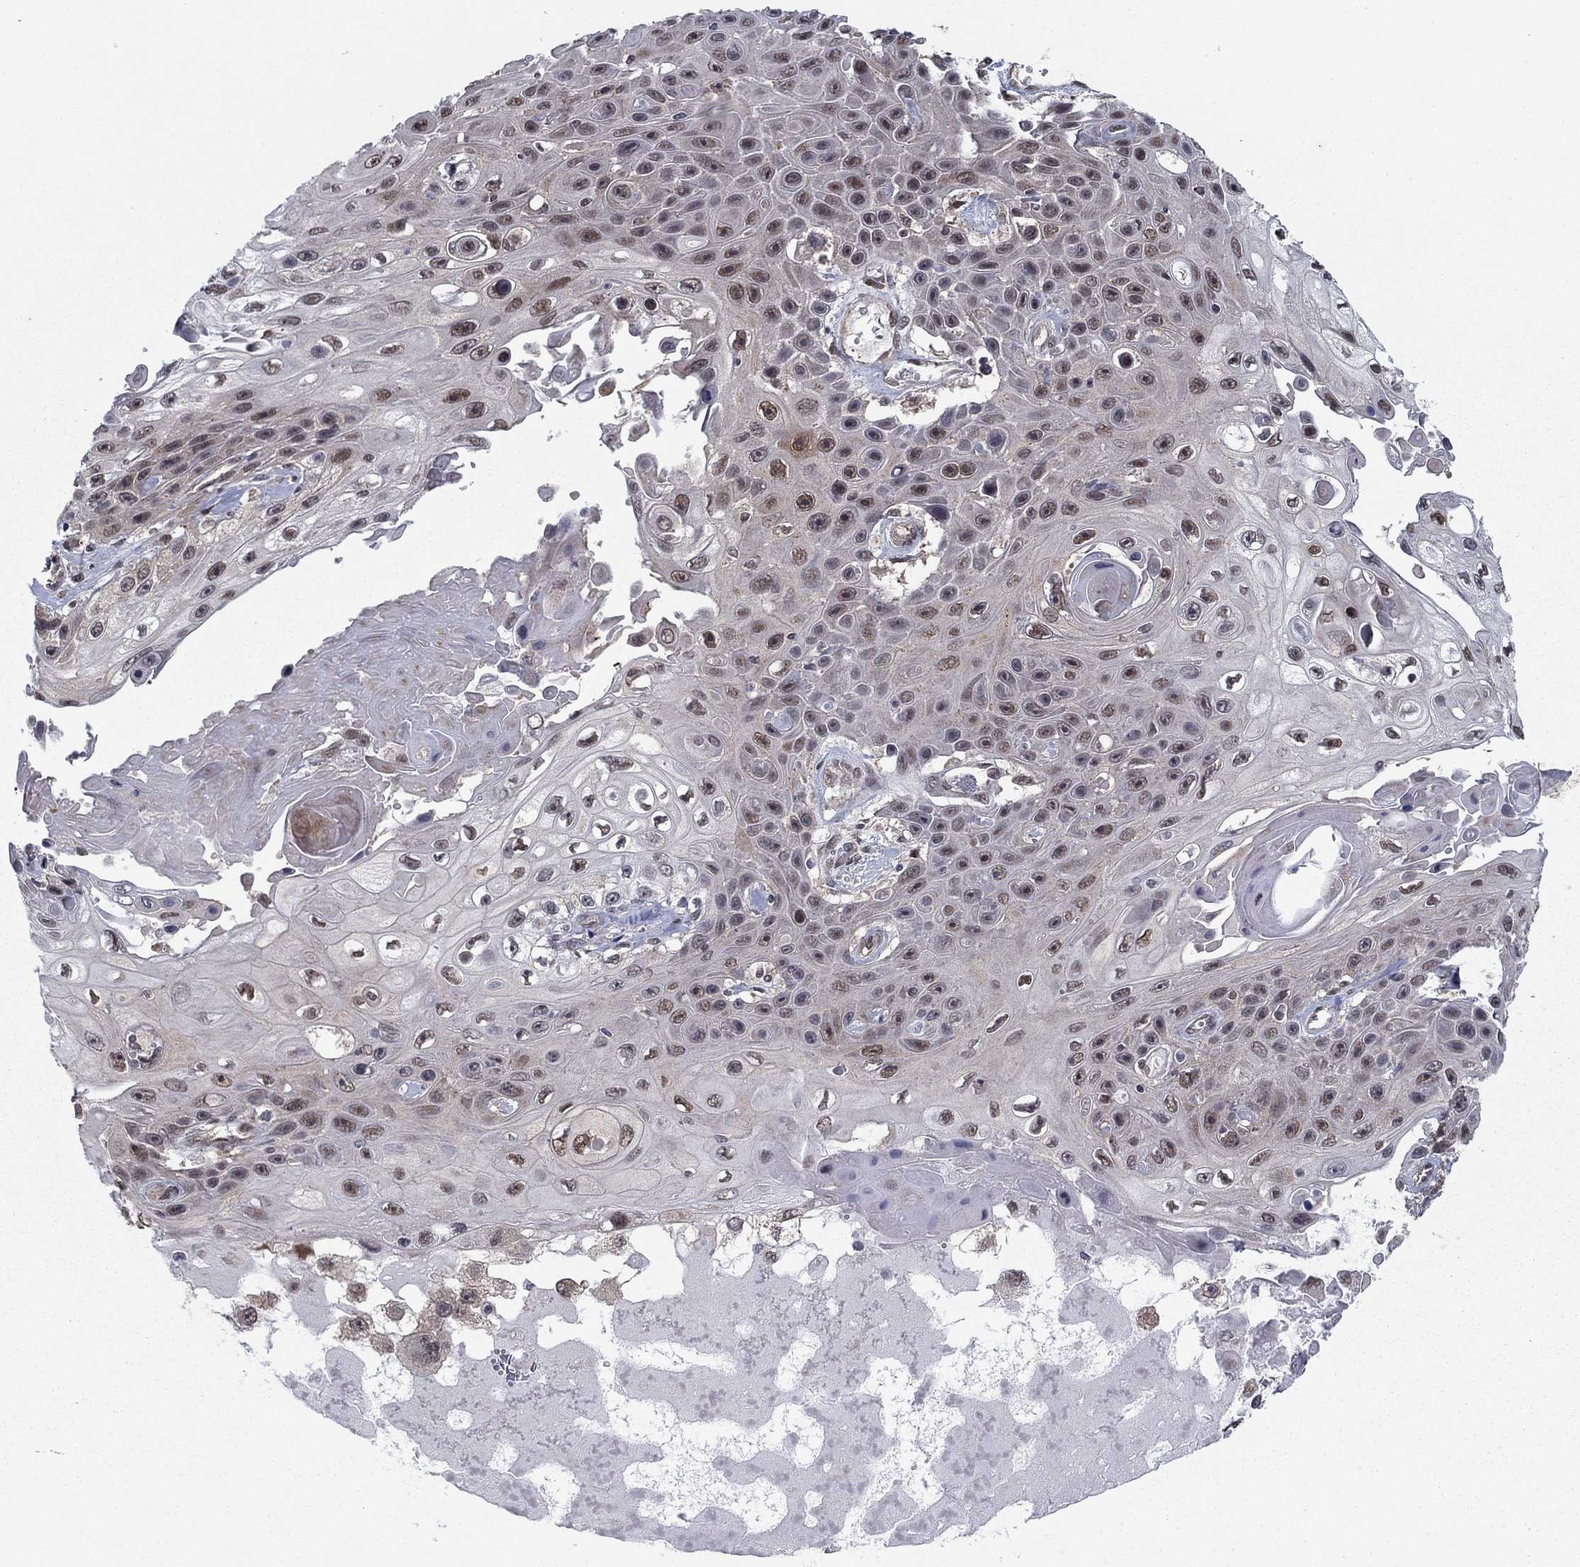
{"staining": {"intensity": "weak", "quantity": "<25%", "location": "nuclear"}, "tissue": "skin cancer", "cell_type": "Tumor cells", "image_type": "cancer", "snomed": [{"axis": "morphology", "description": "Squamous cell carcinoma, NOS"}, {"axis": "topography", "description": "Skin"}], "caption": "This histopathology image is of skin squamous cell carcinoma stained with IHC to label a protein in brown with the nuclei are counter-stained blue. There is no staining in tumor cells.", "gene": "PSMC1", "patient": {"sex": "male", "age": 82}}